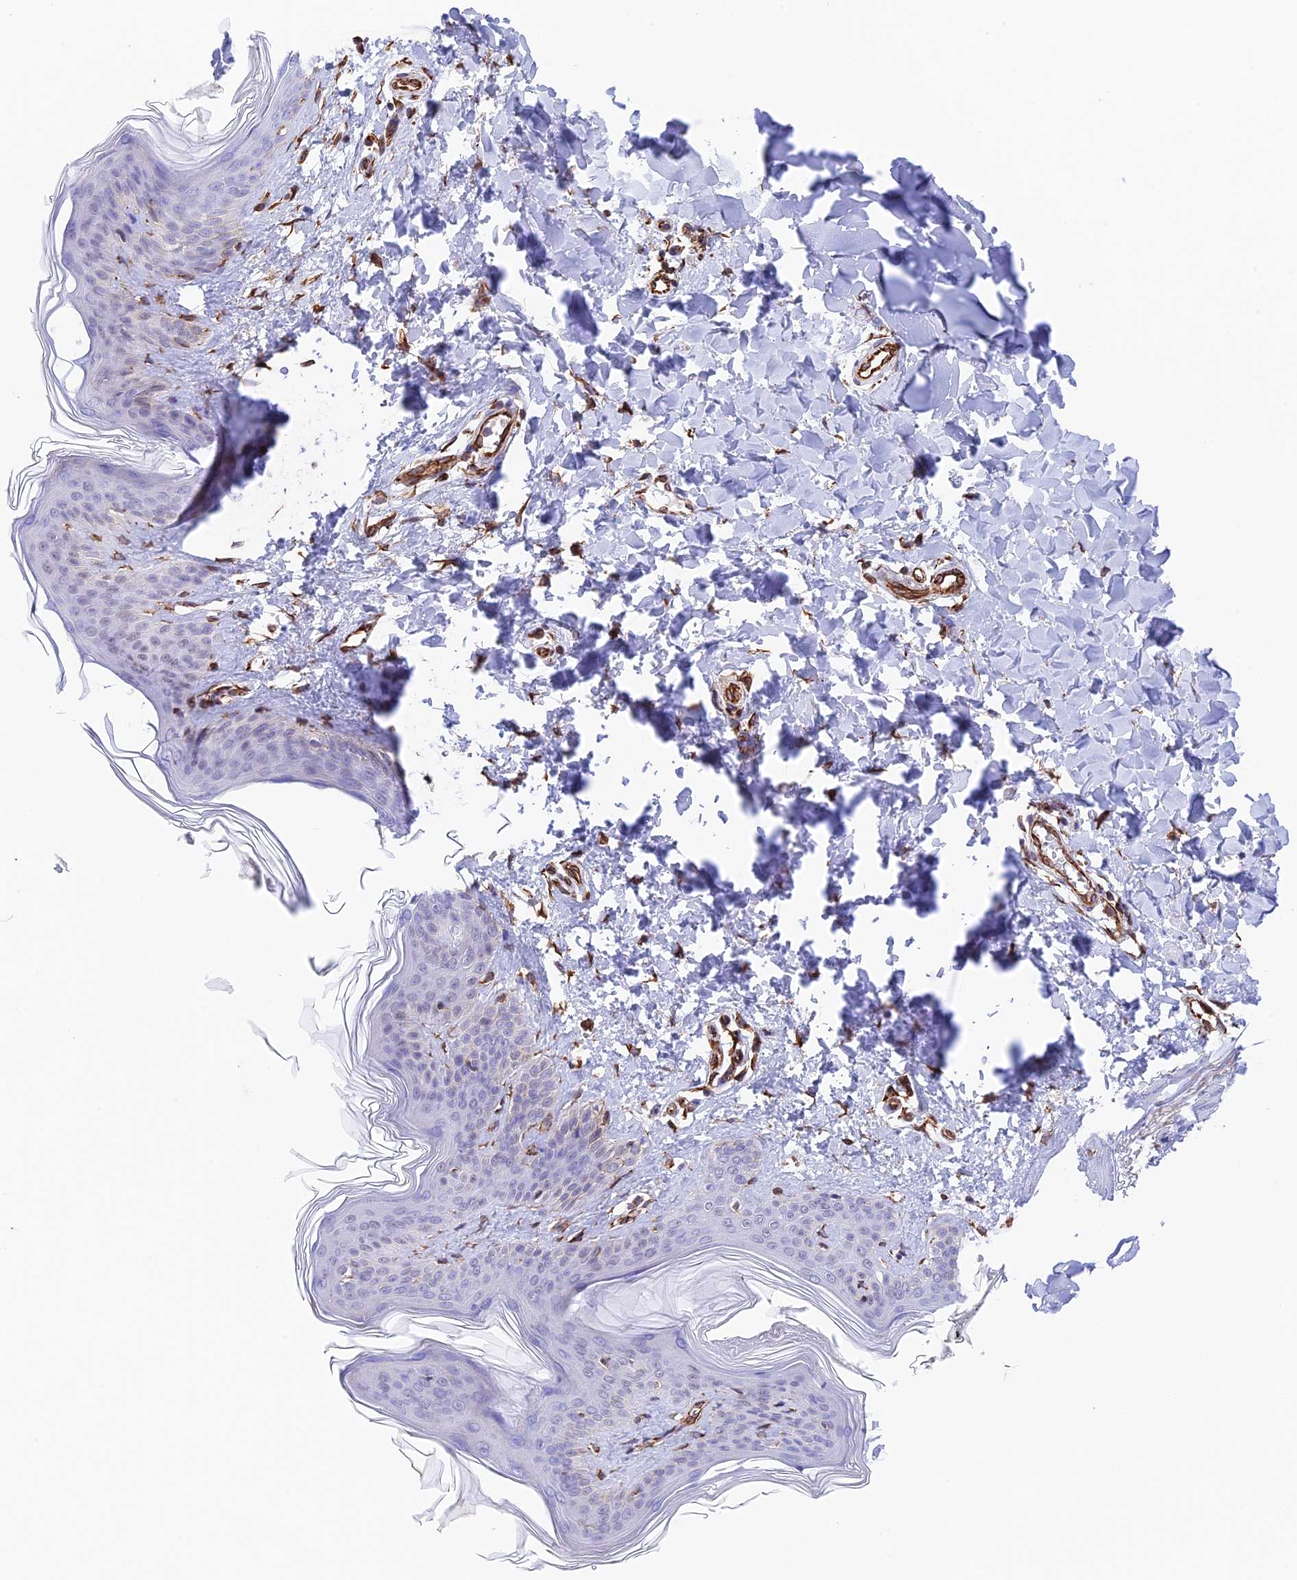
{"staining": {"intensity": "moderate", "quantity": ">75%", "location": "cytoplasmic/membranous"}, "tissue": "skin", "cell_type": "Fibroblasts", "image_type": "normal", "snomed": [{"axis": "morphology", "description": "Normal tissue, NOS"}, {"axis": "topography", "description": "Skin"}], "caption": "This is a photomicrograph of IHC staining of normal skin, which shows moderate staining in the cytoplasmic/membranous of fibroblasts.", "gene": "ZNF652", "patient": {"sex": "female", "age": 17}}